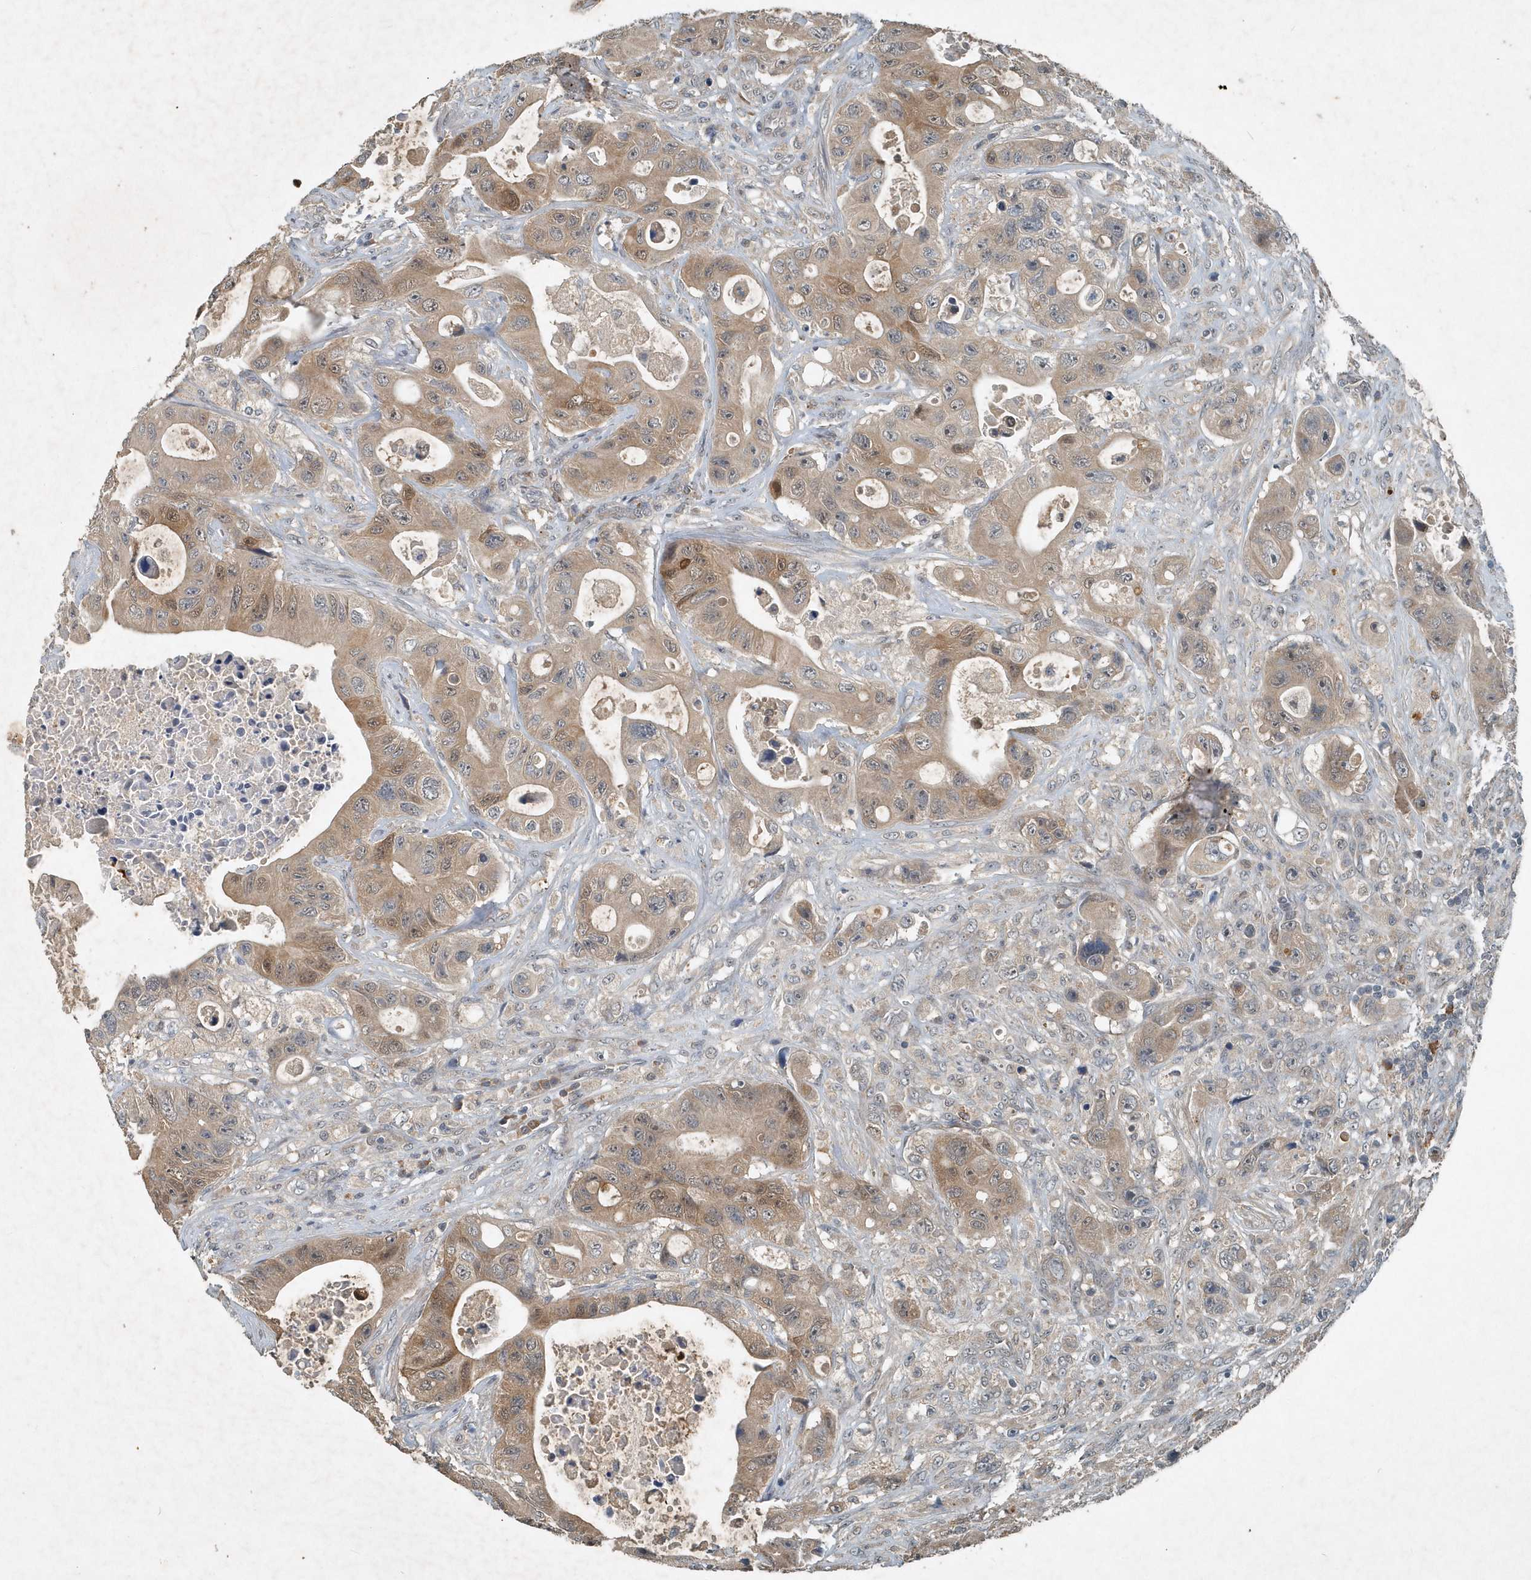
{"staining": {"intensity": "weak", "quantity": ">75%", "location": "cytoplasmic/membranous,nuclear"}, "tissue": "colorectal cancer", "cell_type": "Tumor cells", "image_type": "cancer", "snomed": [{"axis": "morphology", "description": "Adenocarcinoma, NOS"}, {"axis": "topography", "description": "Colon"}], "caption": "A photomicrograph showing weak cytoplasmic/membranous and nuclear staining in approximately >75% of tumor cells in colorectal cancer (adenocarcinoma), as visualized by brown immunohistochemical staining.", "gene": "SCFD2", "patient": {"sex": "female", "age": 46}}